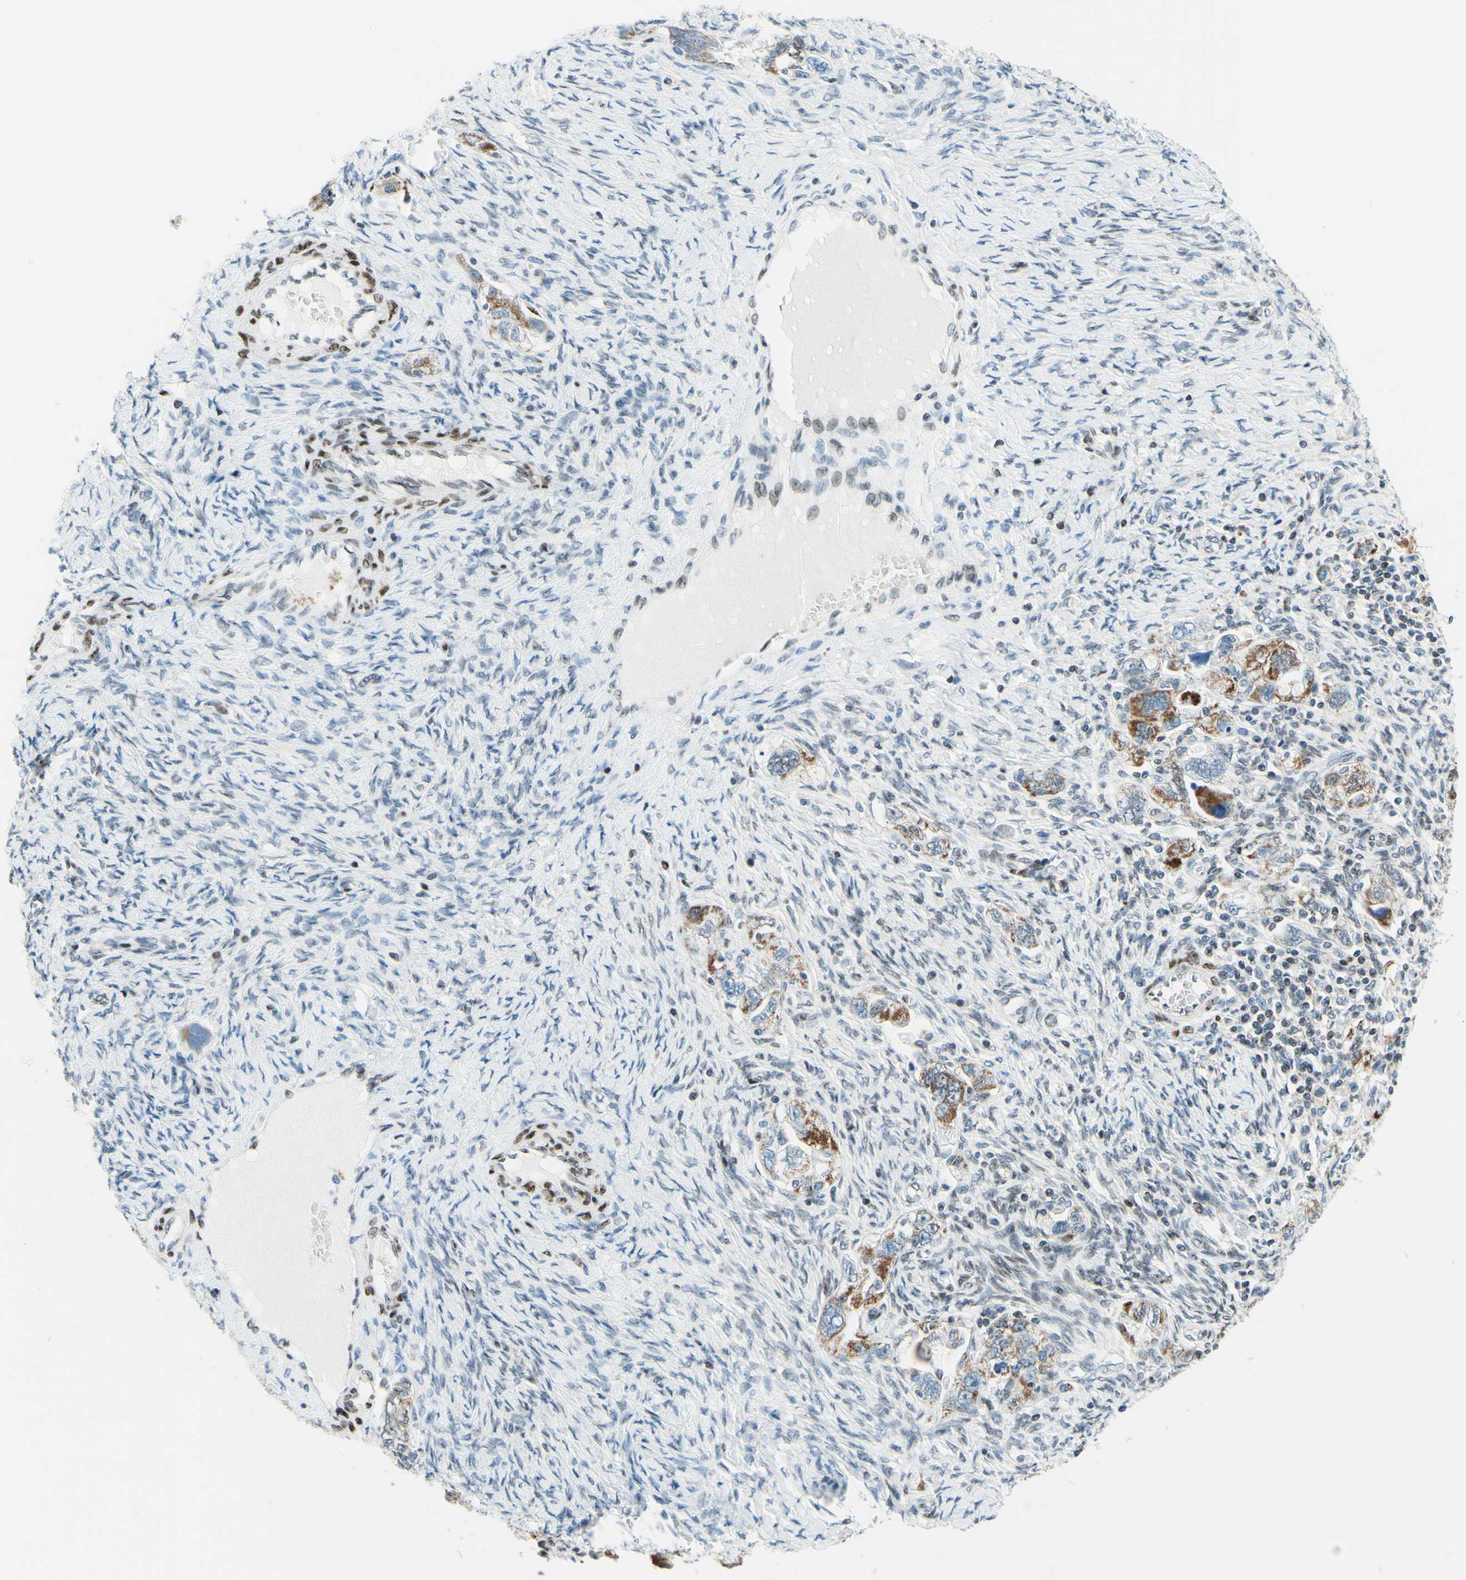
{"staining": {"intensity": "moderate", "quantity": ">75%", "location": "cytoplasmic/membranous"}, "tissue": "ovarian cancer", "cell_type": "Tumor cells", "image_type": "cancer", "snomed": [{"axis": "morphology", "description": "Carcinoma, NOS"}, {"axis": "morphology", "description": "Cystadenocarcinoma, serous, NOS"}, {"axis": "topography", "description": "Ovary"}], "caption": "Immunohistochemistry (IHC) micrograph of neoplastic tissue: ovarian cancer (carcinoma) stained using IHC displays medium levels of moderate protein expression localized specifically in the cytoplasmic/membranous of tumor cells, appearing as a cytoplasmic/membranous brown color.", "gene": "CBX7", "patient": {"sex": "female", "age": 69}}